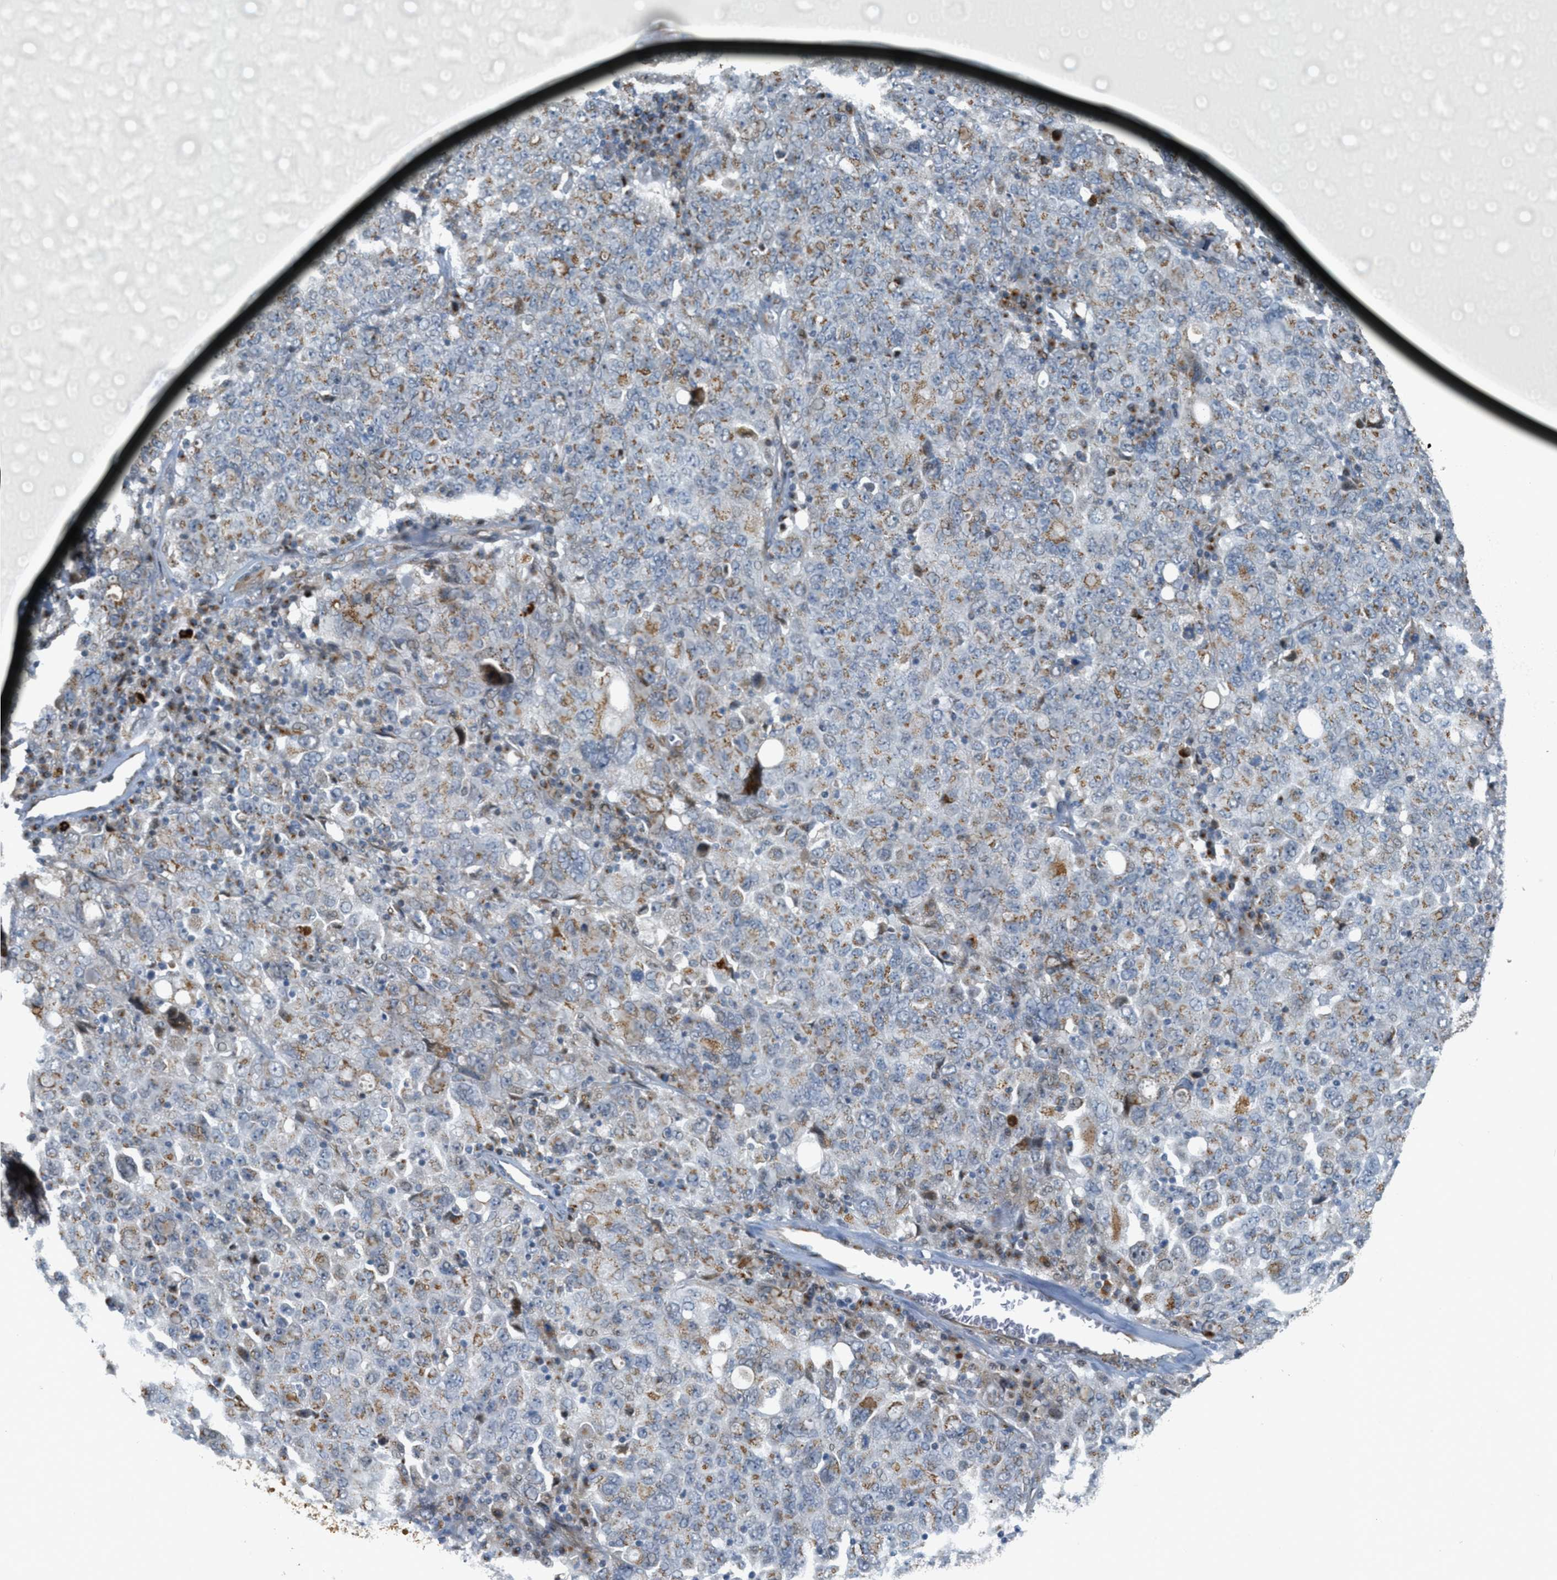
{"staining": {"intensity": "weak", "quantity": ">75%", "location": "cytoplasmic/membranous"}, "tissue": "ovarian cancer", "cell_type": "Tumor cells", "image_type": "cancer", "snomed": [{"axis": "morphology", "description": "Carcinoma, endometroid"}, {"axis": "topography", "description": "Ovary"}], "caption": "An image showing weak cytoplasmic/membranous expression in about >75% of tumor cells in ovarian cancer, as visualized by brown immunohistochemical staining.", "gene": "ZFPL1", "patient": {"sex": "female", "age": 62}}